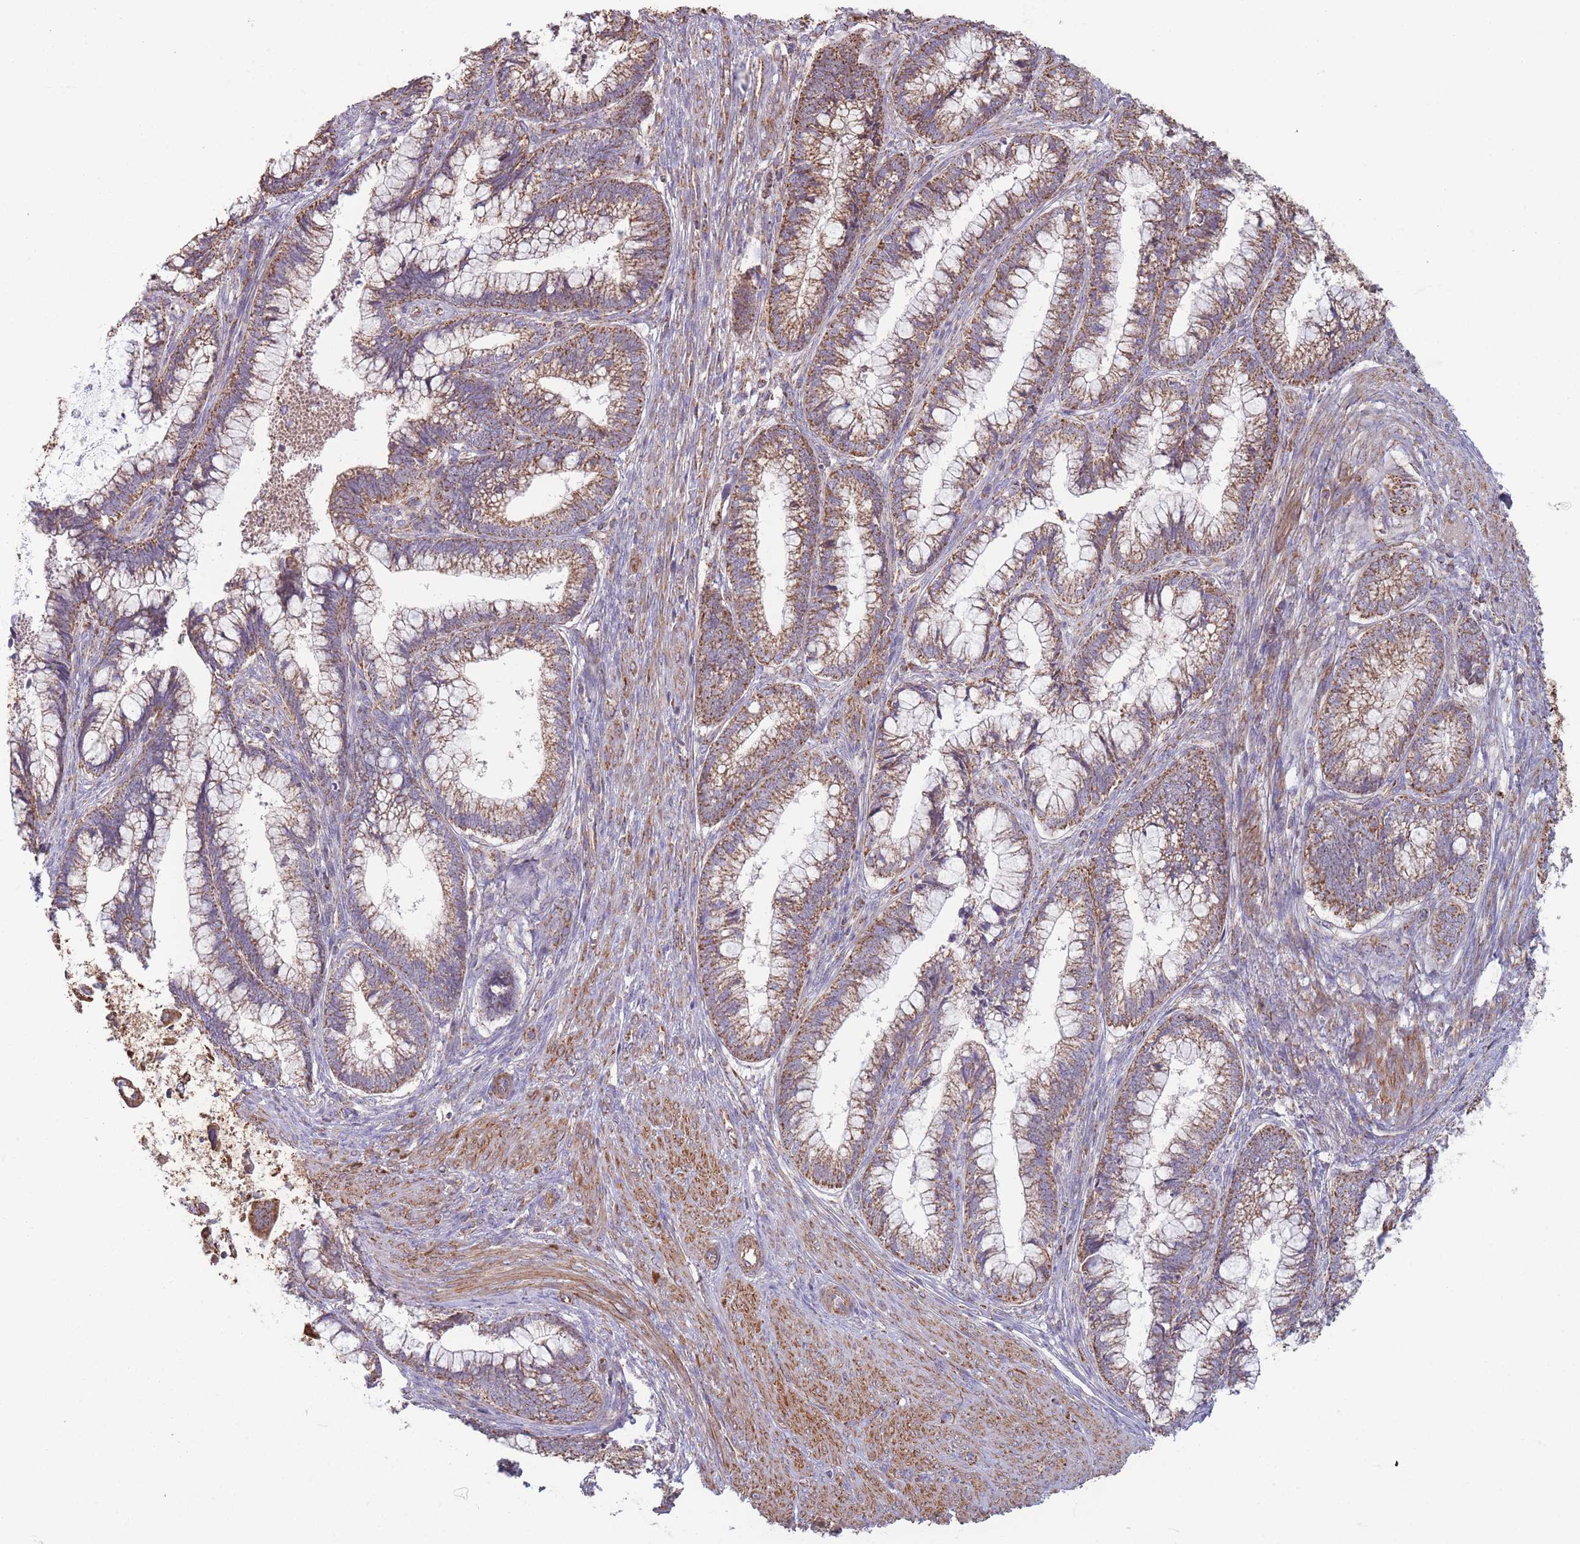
{"staining": {"intensity": "moderate", "quantity": ">75%", "location": "cytoplasmic/membranous"}, "tissue": "cervical cancer", "cell_type": "Tumor cells", "image_type": "cancer", "snomed": [{"axis": "morphology", "description": "Adenocarcinoma, NOS"}, {"axis": "topography", "description": "Cervix"}], "caption": "Immunohistochemical staining of adenocarcinoma (cervical) shows medium levels of moderate cytoplasmic/membranous staining in about >75% of tumor cells.", "gene": "KIF16B", "patient": {"sex": "female", "age": 44}}